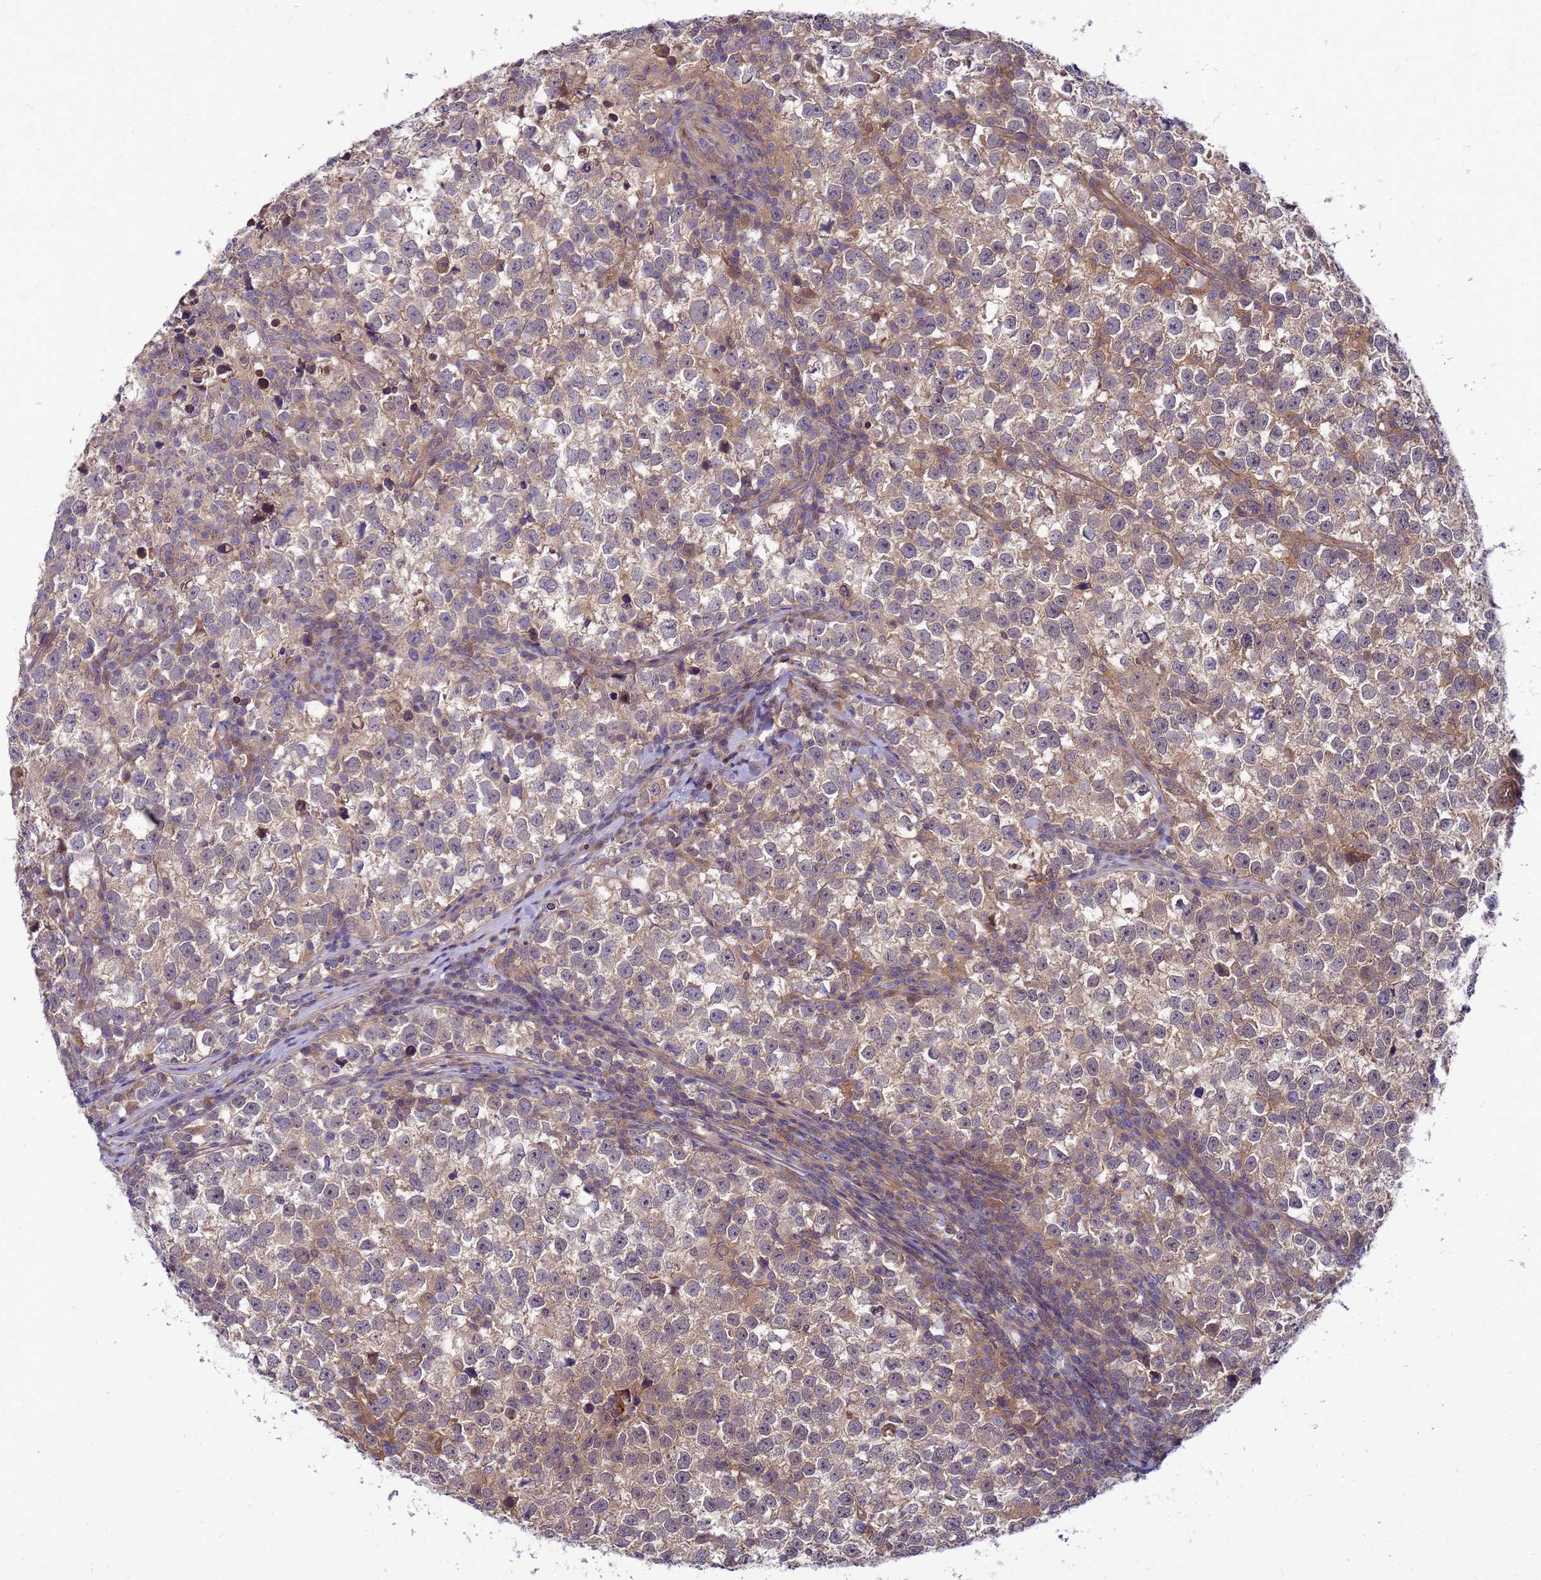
{"staining": {"intensity": "weak", "quantity": ">75%", "location": "cytoplasmic/membranous"}, "tissue": "testis cancer", "cell_type": "Tumor cells", "image_type": "cancer", "snomed": [{"axis": "morphology", "description": "Normal tissue, NOS"}, {"axis": "morphology", "description": "Seminoma, NOS"}, {"axis": "topography", "description": "Testis"}], "caption": "Brown immunohistochemical staining in human seminoma (testis) reveals weak cytoplasmic/membranous positivity in approximately >75% of tumor cells.", "gene": "ENOPH1", "patient": {"sex": "male", "age": 43}}